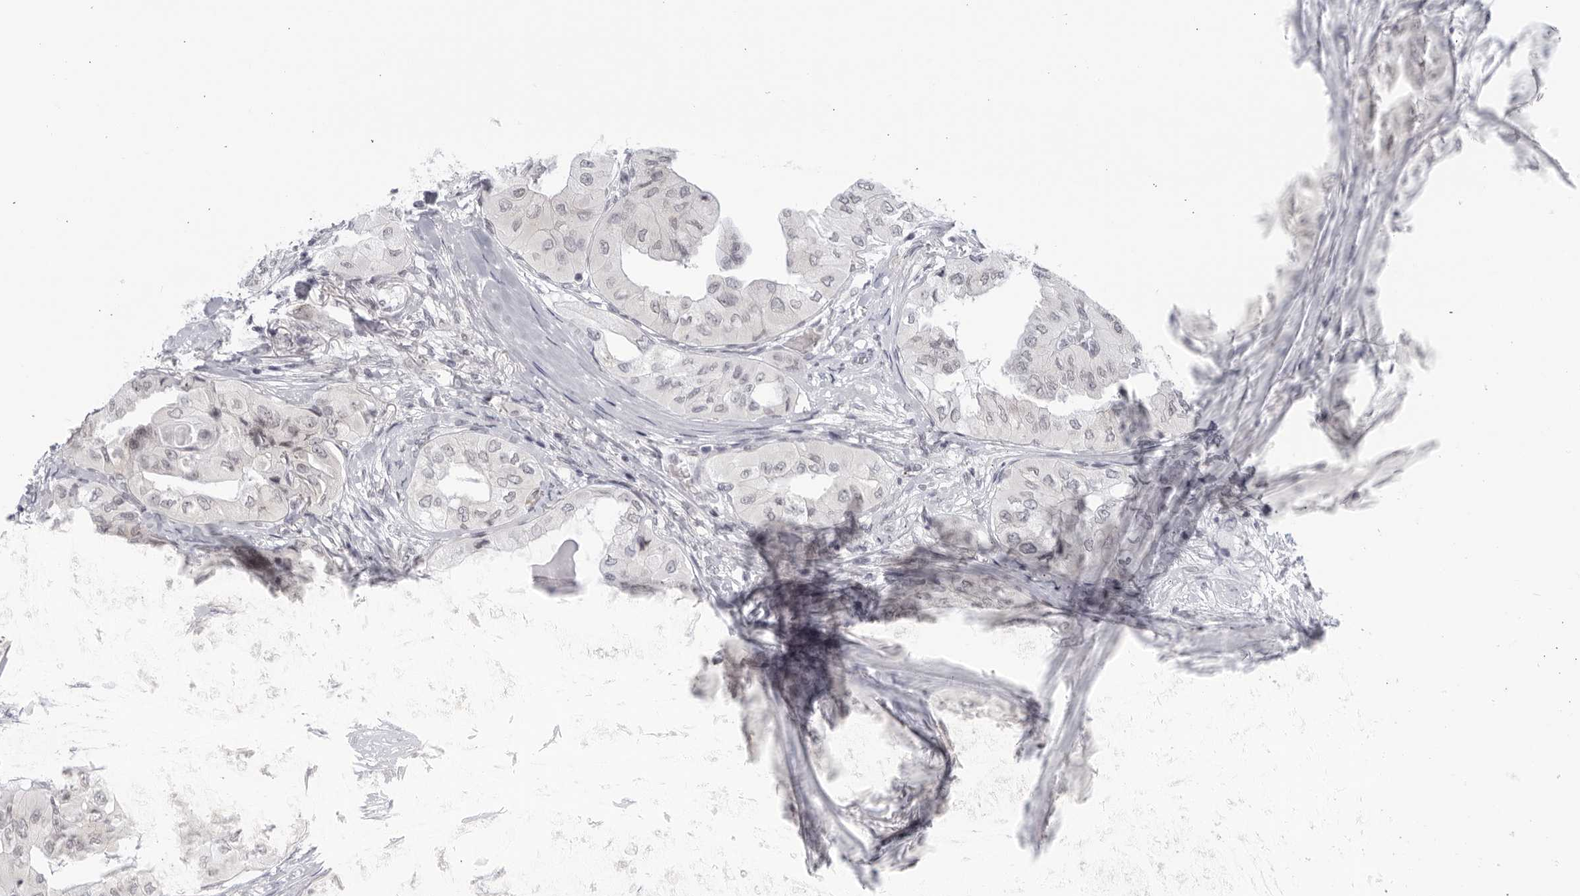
{"staining": {"intensity": "negative", "quantity": "none", "location": "none"}, "tissue": "thyroid cancer", "cell_type": "Tumor cells", "image_type": "cancer", "snomed": [{"axis": "morphology", "description": "Papillary adenocarcinoma, NOS"}, {"axis": "topography", "description": "Thyroid gland"}], "caption": "Immunohistochemical staining of thyroid papillary adenocarcinoma shows no significant positivity in tumor cells.", "gene": "WDTC1", "patient": {"sex": "female", "age": 59}}